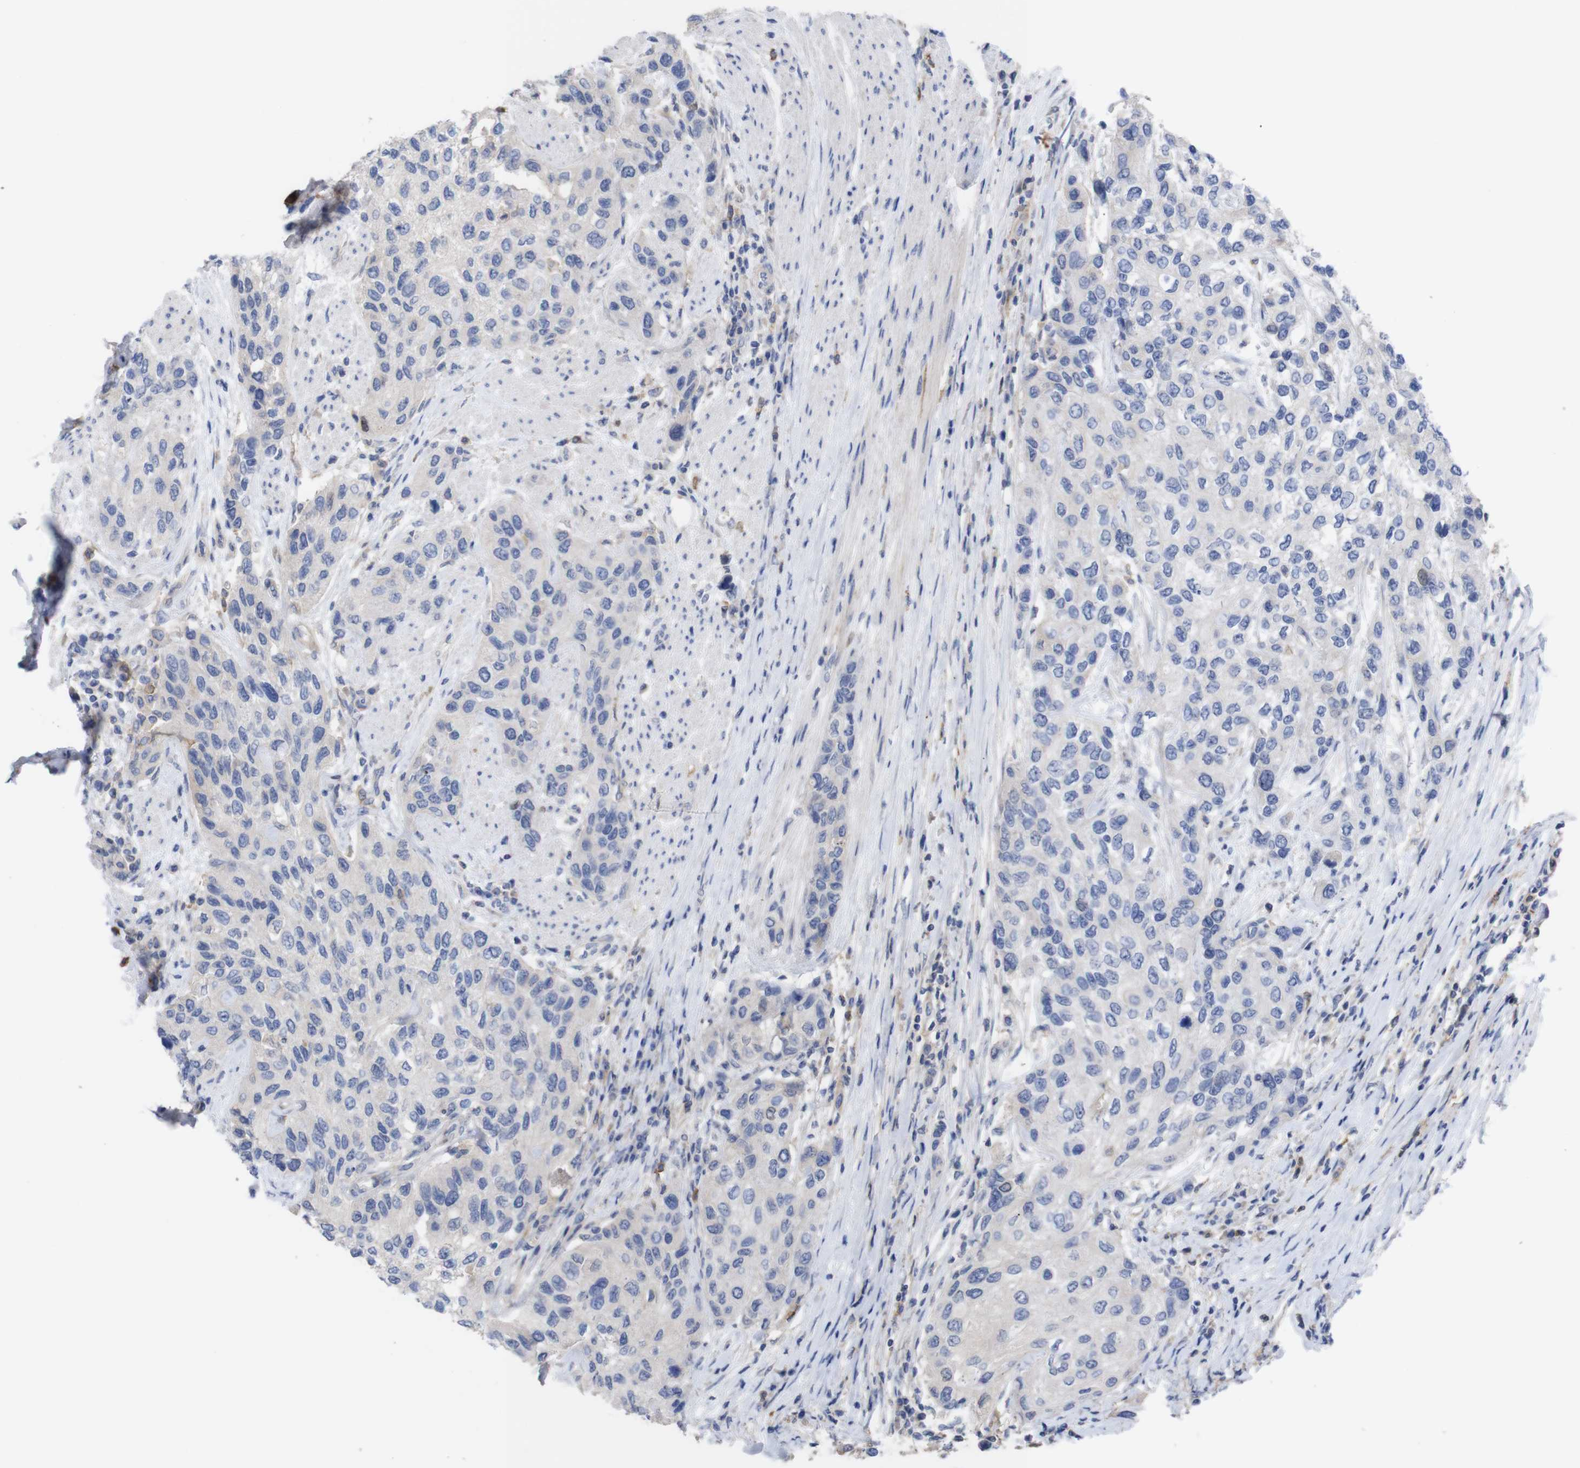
{"staining": {"intensity": "negative", "quantity": "none", "location": "none"}, "tissue": "urothelial cancer", "cell_type": "Tumor cells", "image_type": "cancer", "snomed": [{"axis": "morphology", "description": "Urothelial carcinoma, High grade"}, {"axis": "topography", "description": "Urinary bladder"}], "caption": "The immunohistochemistry photomicrograph has no significant staining in tumor cells of urothelial carcinoma (high-grade) tissue. (DAB (3,3'-diaminobenzidine) immunohistochemistry visualized using brightfield microscopy, high magnification).", "gene": "C5AR1", "patient": {"sex": "female", "age": 56}}